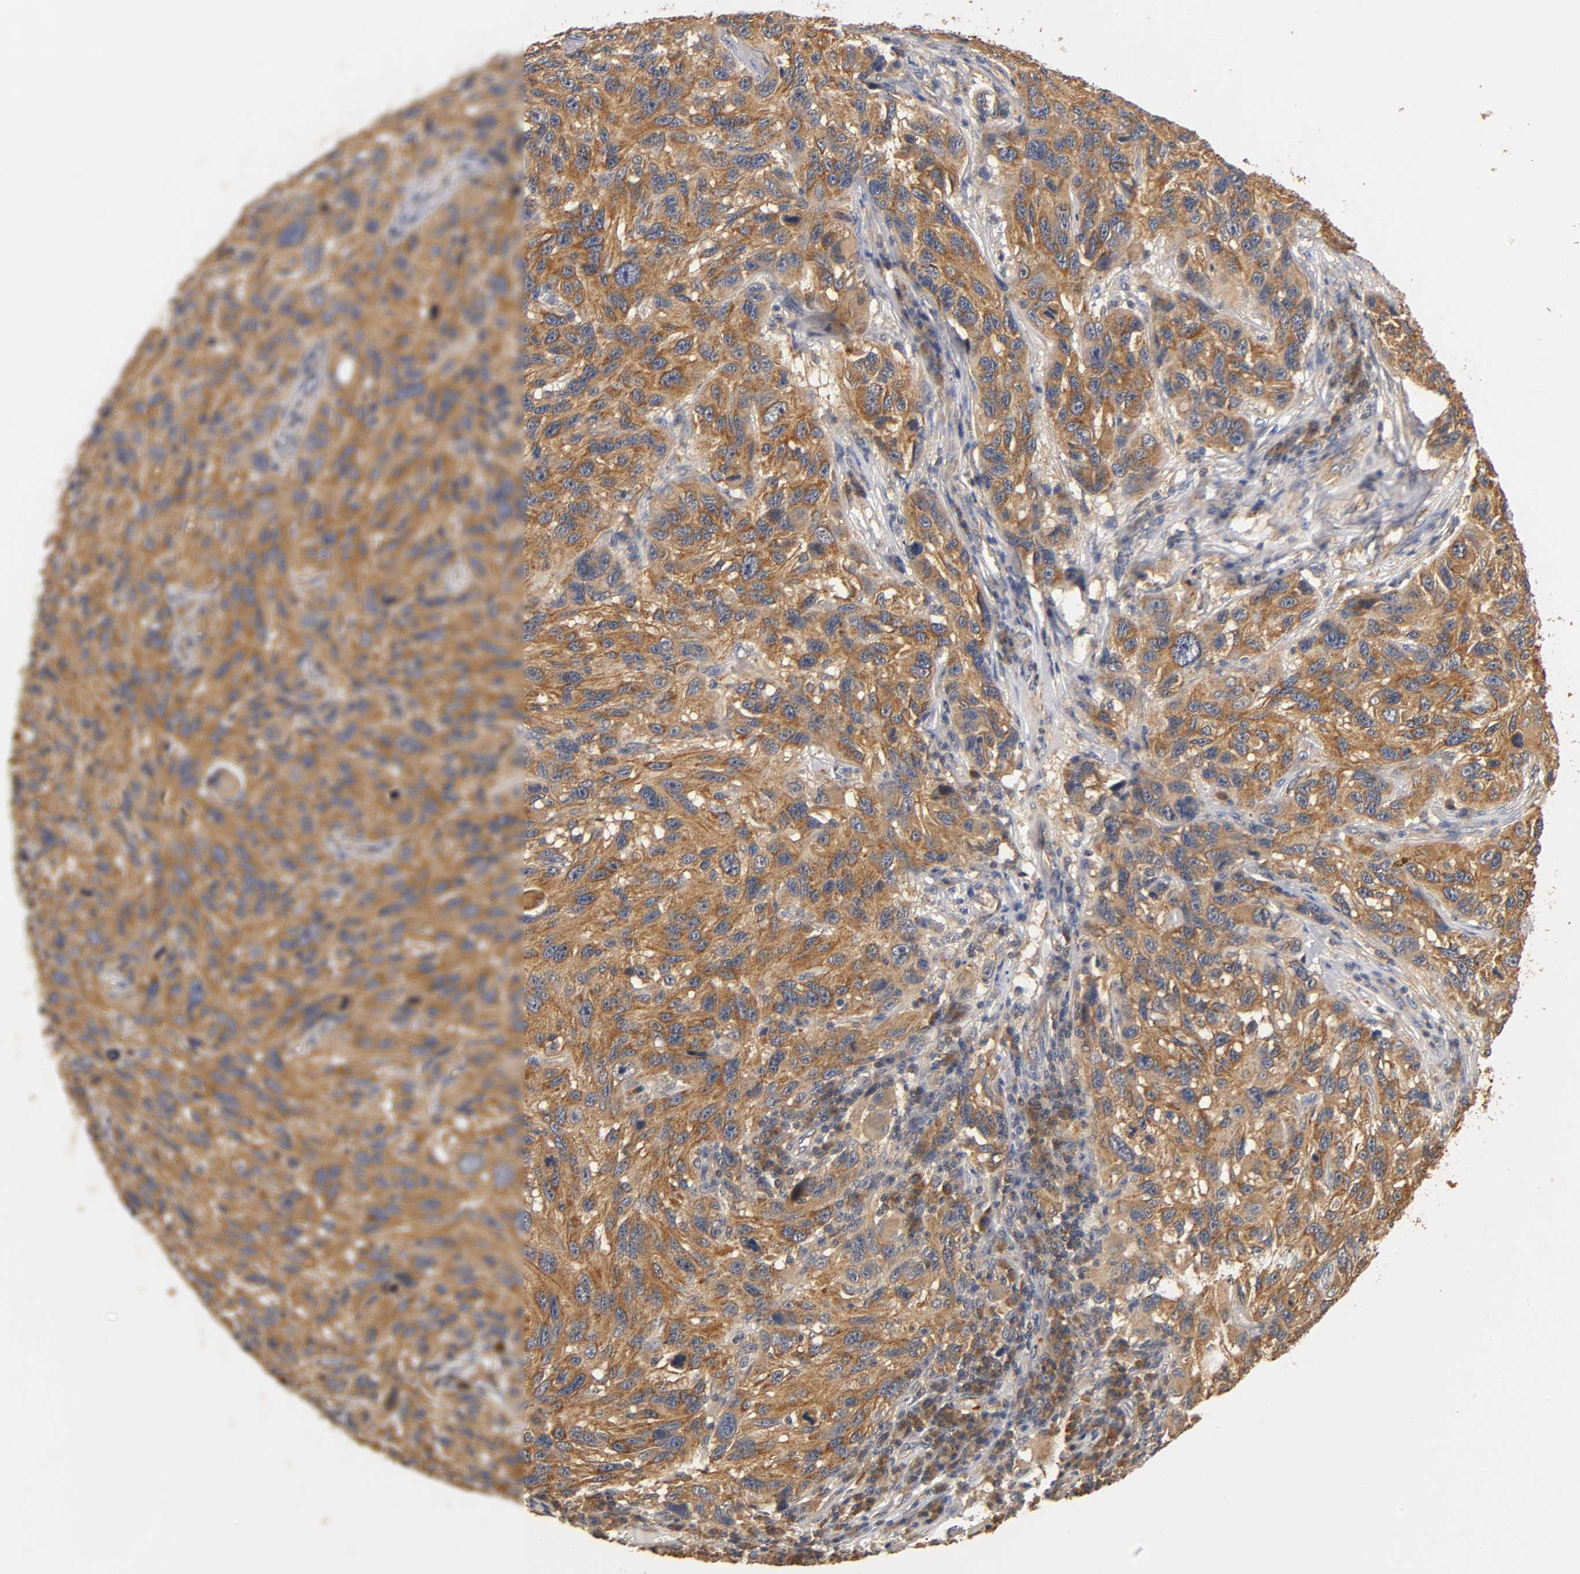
{"staining": {"intensity": "strong", "quantity": ">75%", "location": "cytoplasmic/membranous"}, "tissue": "melanoma", "cell_type": "Tumor cells", "image_type": "cancer", "snomed": [{"axis": "morphology", "description": "Malignant melanoma, NOS"}, {"axis": "topography", "description": "Skin"}], "caption": "There is high levels of strong cytoplasmic/membranous positivity in tumor cells of malignant melanoma, as demonstrated by immunohistochemical staining (brown color).", "gene": "SCAP", "patient": {"sex": "male", "age": 53}}